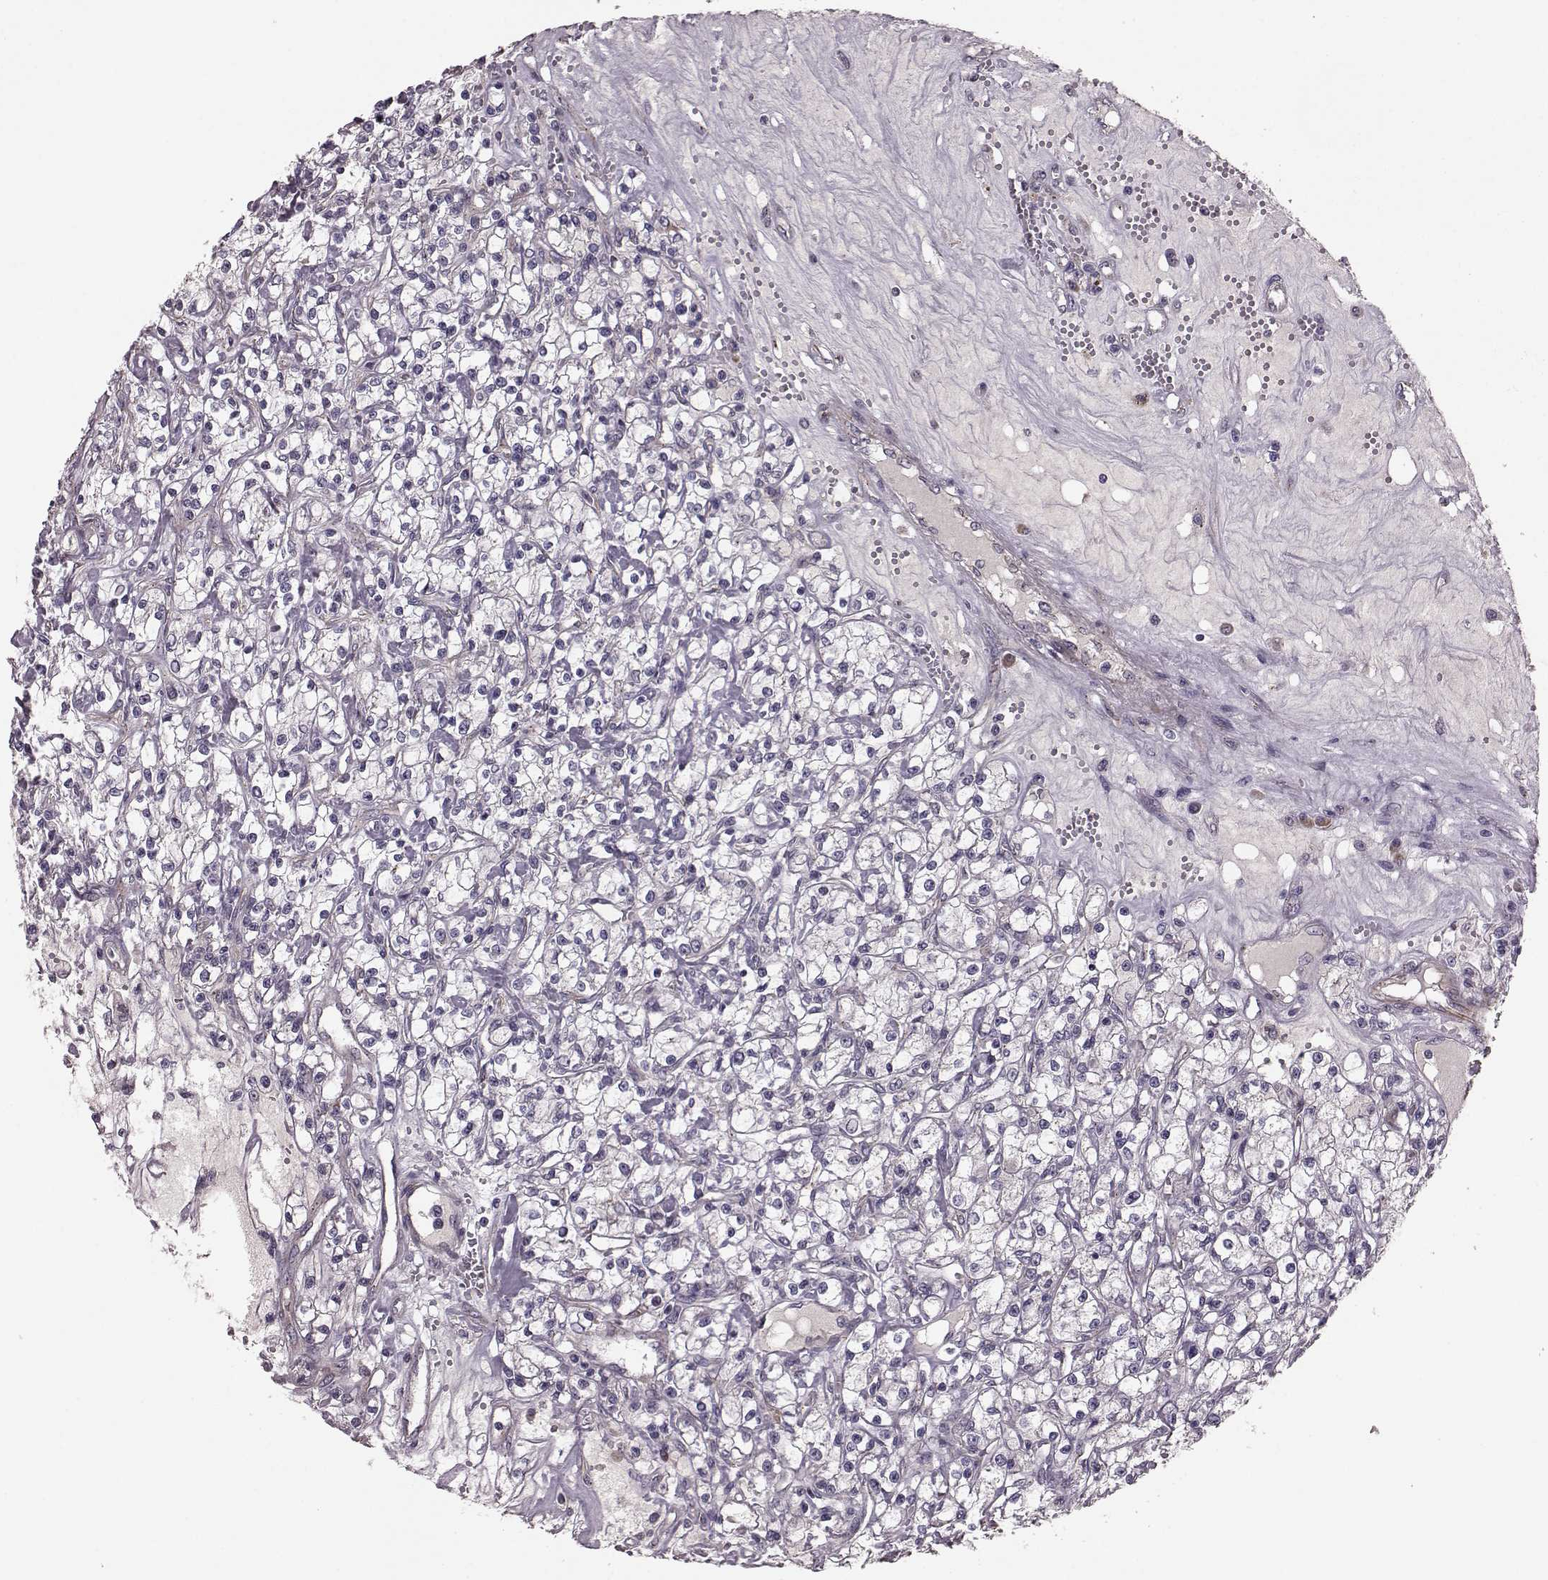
{"staining": {"intensity": "negative", "quantity": "none", "location": "none"}, "tissue": "renal cancer", "cell_type": "Tumor cells", "image_type": "cancer", "snomed": [{"axis": "morphology", "description": "Adenocarcinoma, NOS"}, {"axis": "topography", "description": "Kidney"}], "caption": "There is no significant positivity in tumor cells of renal cancer.", "gene": "NTF3", "patient": {"sex": "female", "age": 59}}